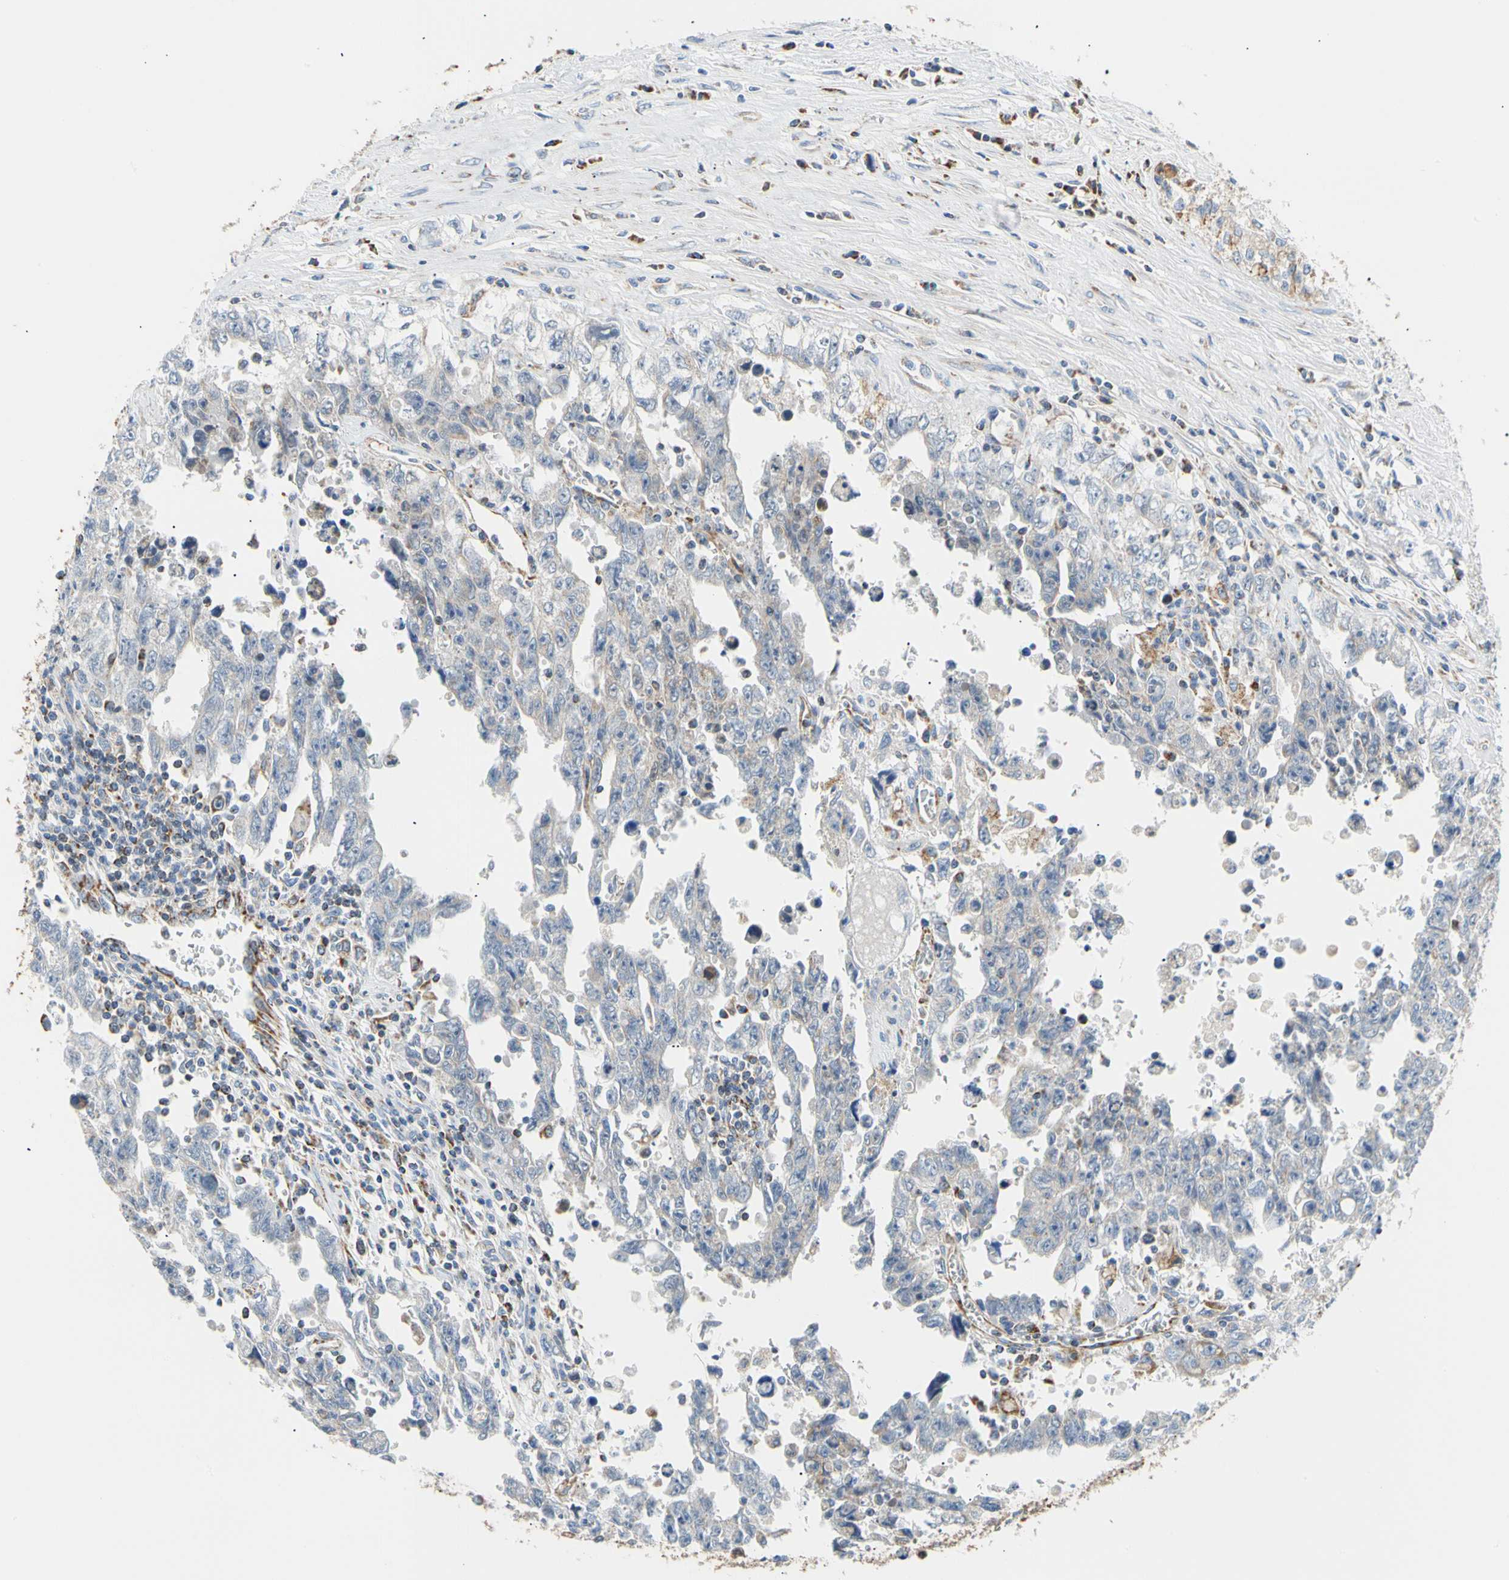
{"staining": {"intensity": "moderate", "quantity": "<25%", "location": "cytoplasmic/membranous"}, "tissue": "testis cancer", "cell_type": "Tumor cells", "image_type": "cancer", "snomed": [{"axis": "morphology", "description": "Carcinoma, Embryonal, NOS"}, {"axis": "topography", "description": "Testis"}], "caption": "Immunohistochemistry (IHC) (DAB) staining of embryonal carcinoma (testis) shows moderate cytoplasmic/membranous protein positivity in about <25% of tumor cells.", "gene": "ACAT1", "patient": {"sex": "male", "age": 28}}